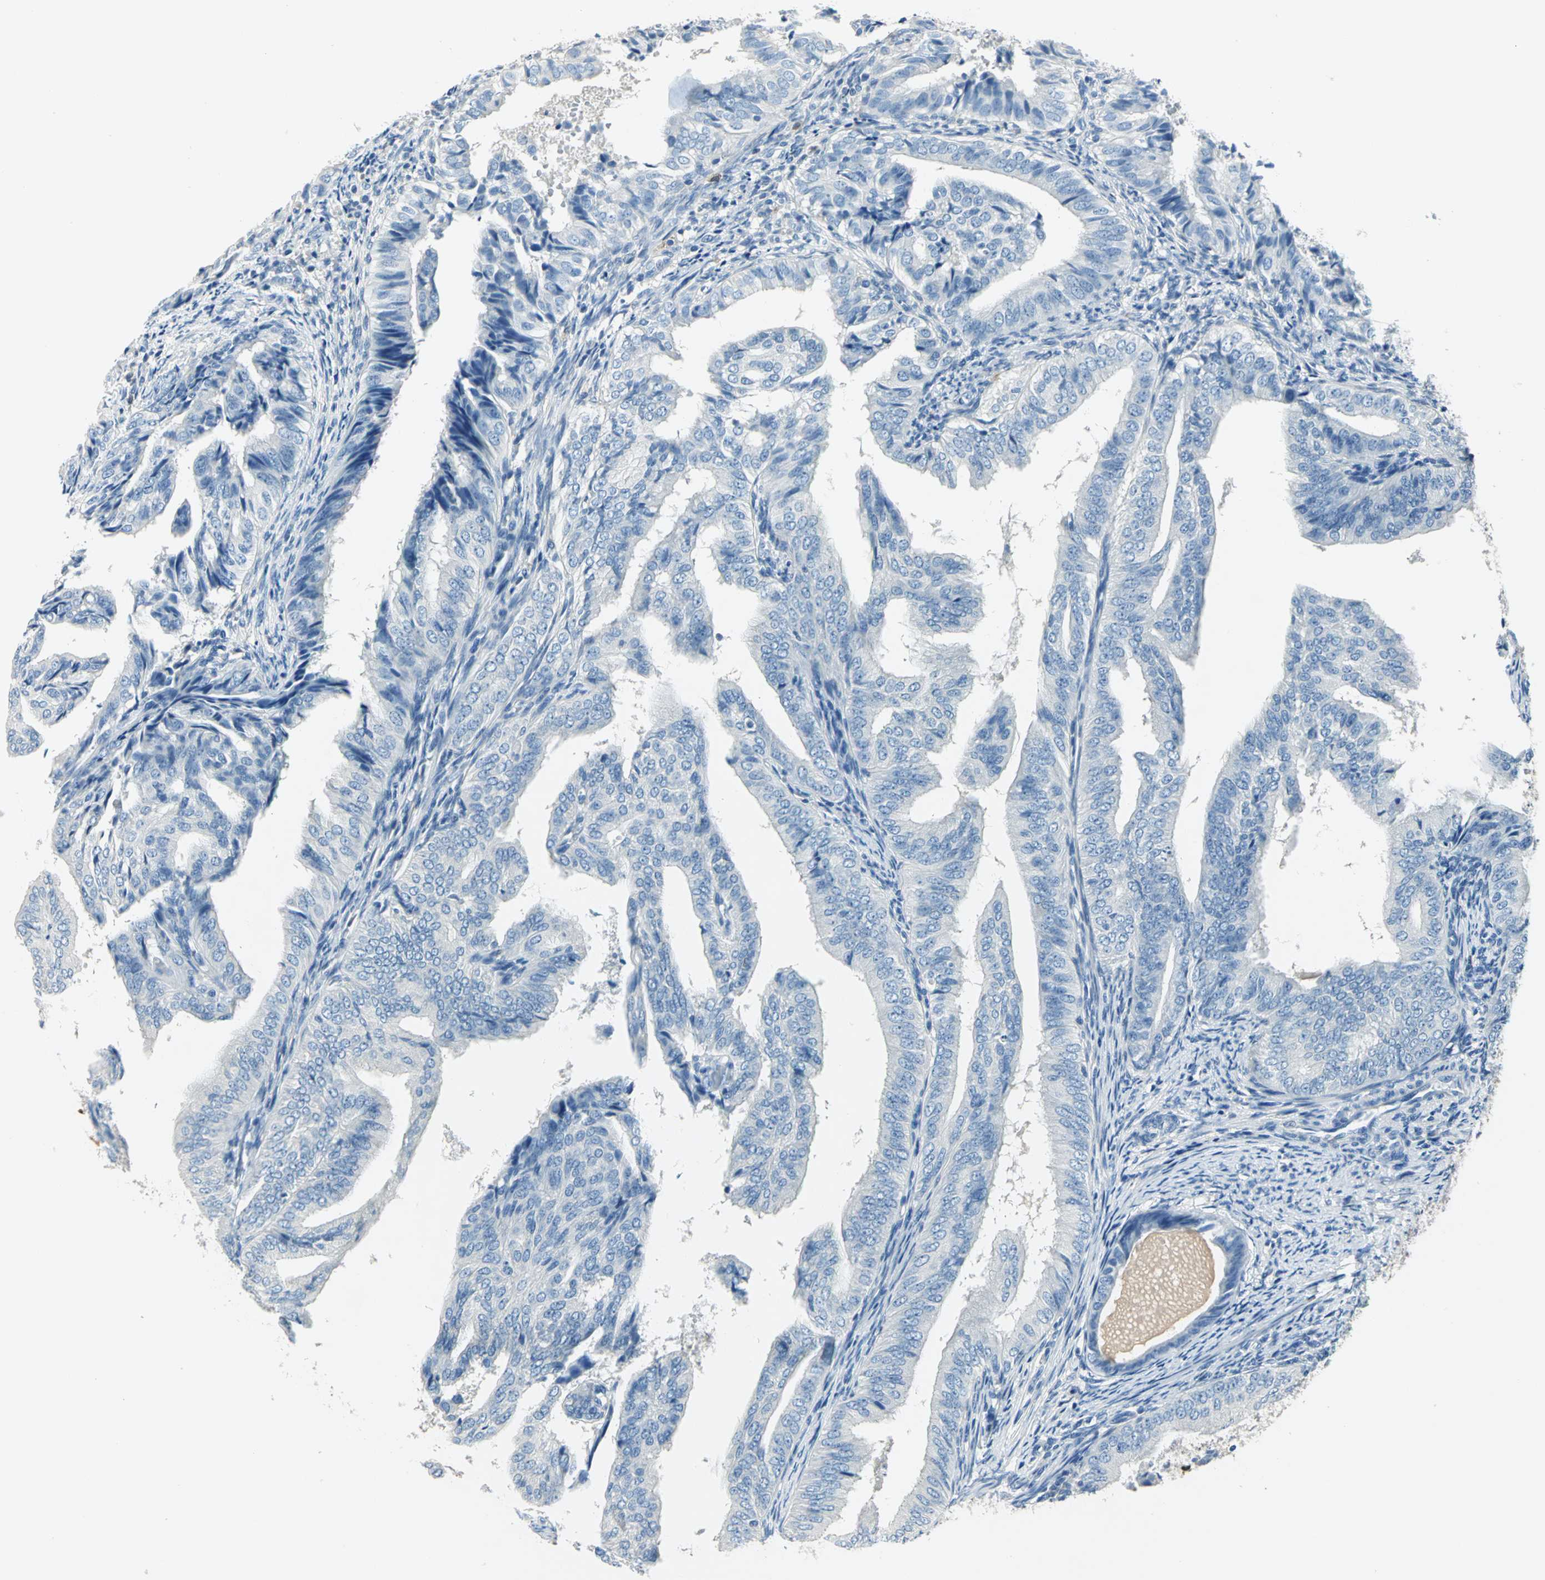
{"staining": {"intensity": "negative", "quantity": "none", "location": "none"}, "tissue": "endometrial cancer", "cell_type": "Tumor cells", "image_type": "cancer", "snomed": [{"axis": "morphology", "description": "Adenocarcinoma, NOS"}, {"axis": "topography", "description": "Endometrium"}], "caption": "Image shows no protein expression in tumor cells of endometrial cancer tissue.", "gene": "UCHL1", "patient": {"sex": "female", "age": 58}}